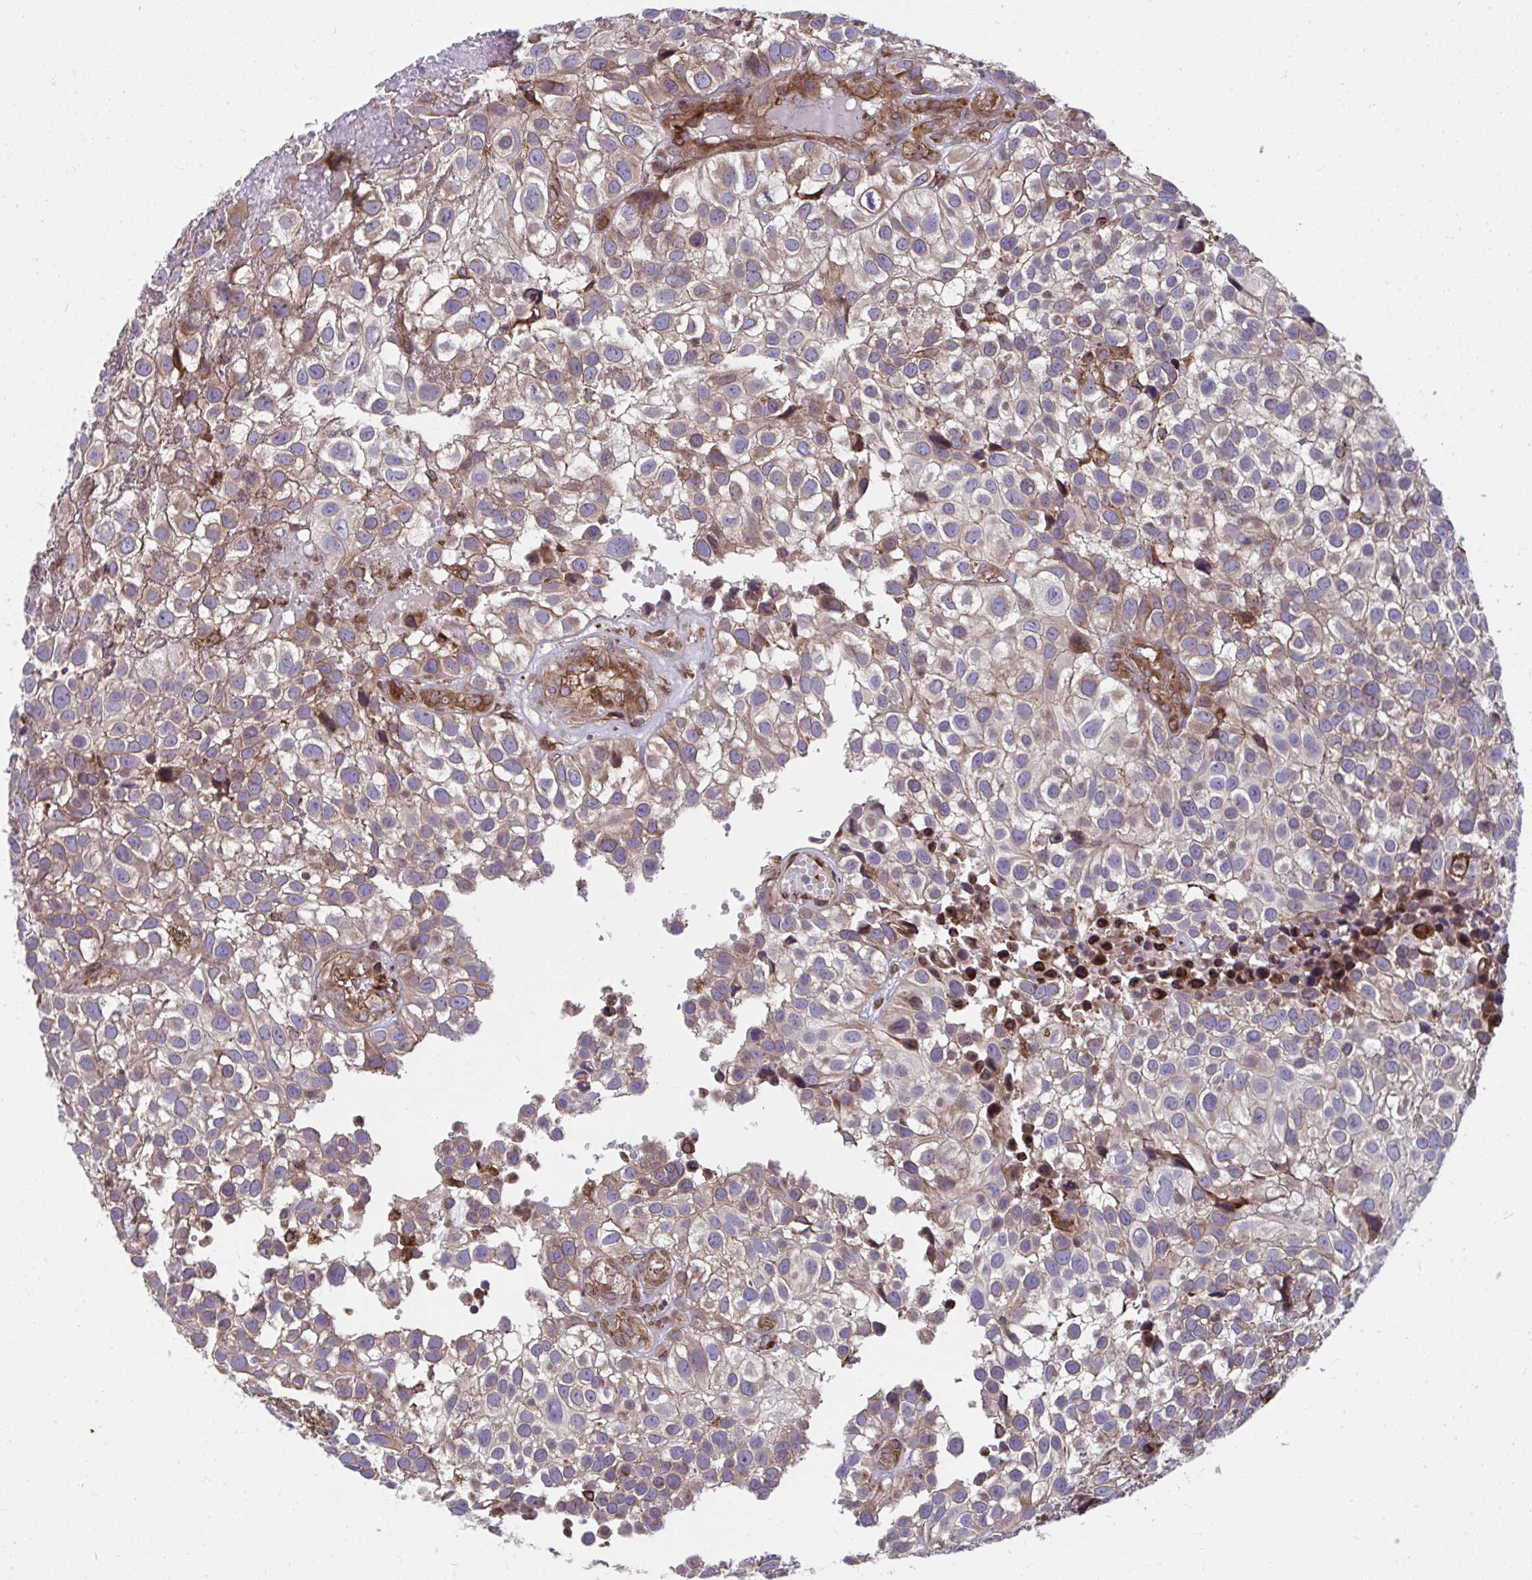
{"staining": {"intensity": "weak", "quantity": "25%-75%", "location": "cytoplasmic/membranous"}, "tissue": "urothelial cancer", "cell_type": "Tumor cells", "image_type": "cancer", "snomed": [{"axis": "morphology", "description": "Urothelial carcinoma, High grade"}, {"axis": "topography", "description": "Urinary bladder"}], "caption": "An image showing weak cytoplasmic/membranous positivity in approximately 25%-75% of tumor cells in high-grade urothelial carcinoma, as visualized by brown immunohistochemical staining.", "gene": "STIM2", "patient": {"sex": "male", "age": 56}}